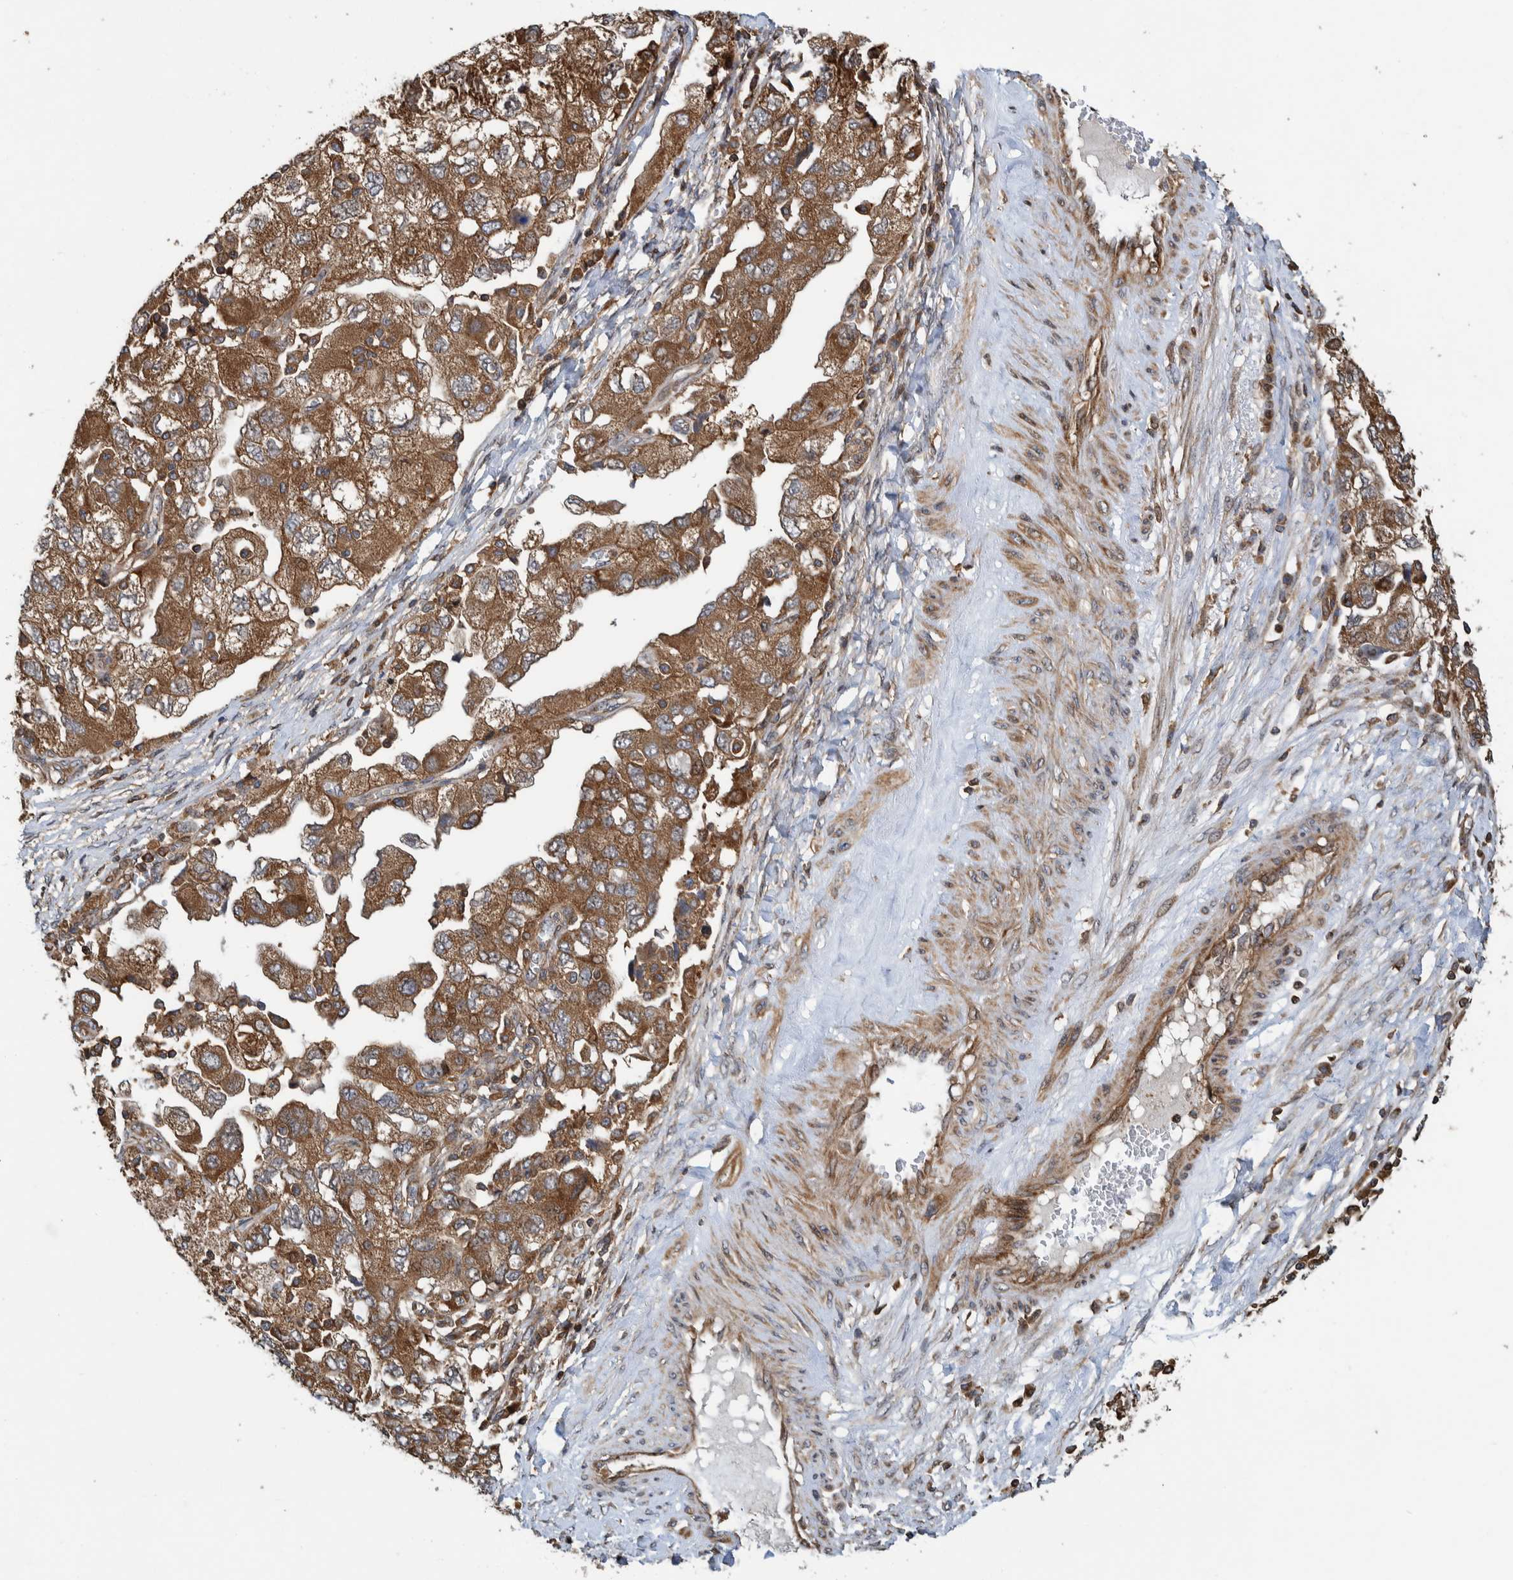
{"staining": {"intensity": "moderate", "quantity": ">75%", "location": "cytoplasmic/membranous"}, "tissue": "ovarian cancer", "cell_type": "Tumor cells", "image_type": "cancer", "snomed": [{"axis": "morphology", "description": "Carcinoma, NOS"}, {"axis": "morphology", "description": "Cystadenocarcinoma, serous, NOS"}, {"axis": "topography", "description": "Ovary"}], "caption": "A brown stain shows moderate cytoplasmic/membranous positivity of a protein in human ovarian cancer (serous cystadenocarcinoma) tumor cells. (Brightfield microscopy of DAB IHC at high magnification).", "gene": "CCDC57", "patient": {"sex": "female", "age": 69}}